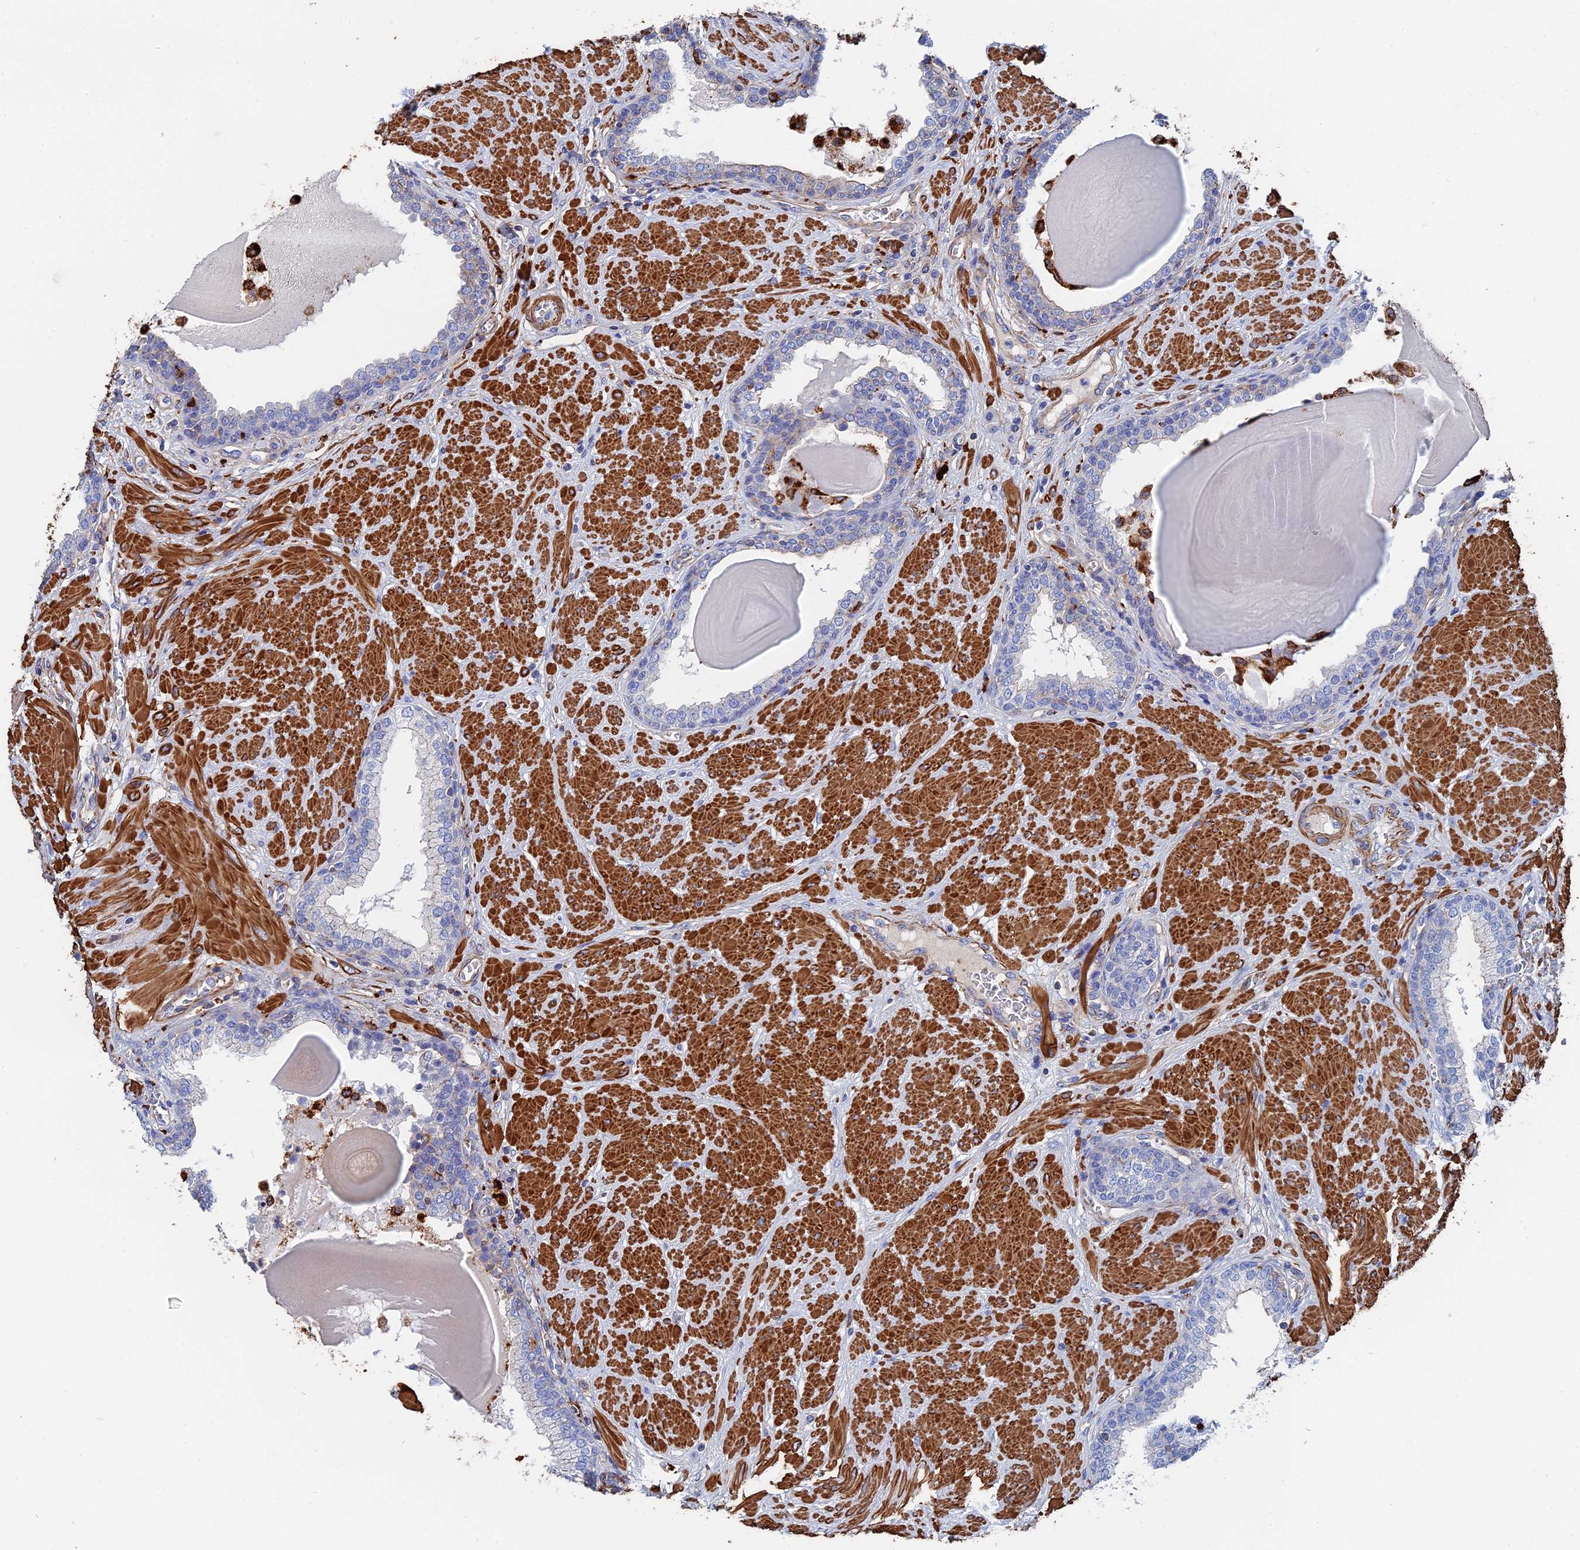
{"staining": {"intensity": "negative", "quantity": "none", "location": "none"}, "tissue": "prostate", "cell_type": "Glandular cells", "image_type": "normal", "snomed": [{"axis": "morphology", "description": "Normal tissue, NOS"}, {"axis": "topography", "description": "Prostate"}], "caption": "IHC histopathology image of benign prostate: prostate stained with DAB (3,3'-diaminobenzidine) displays no significant protein positivity in glandular cells.", "gene": "STRA6", "patient": {"sex": "male", "age": 51}}